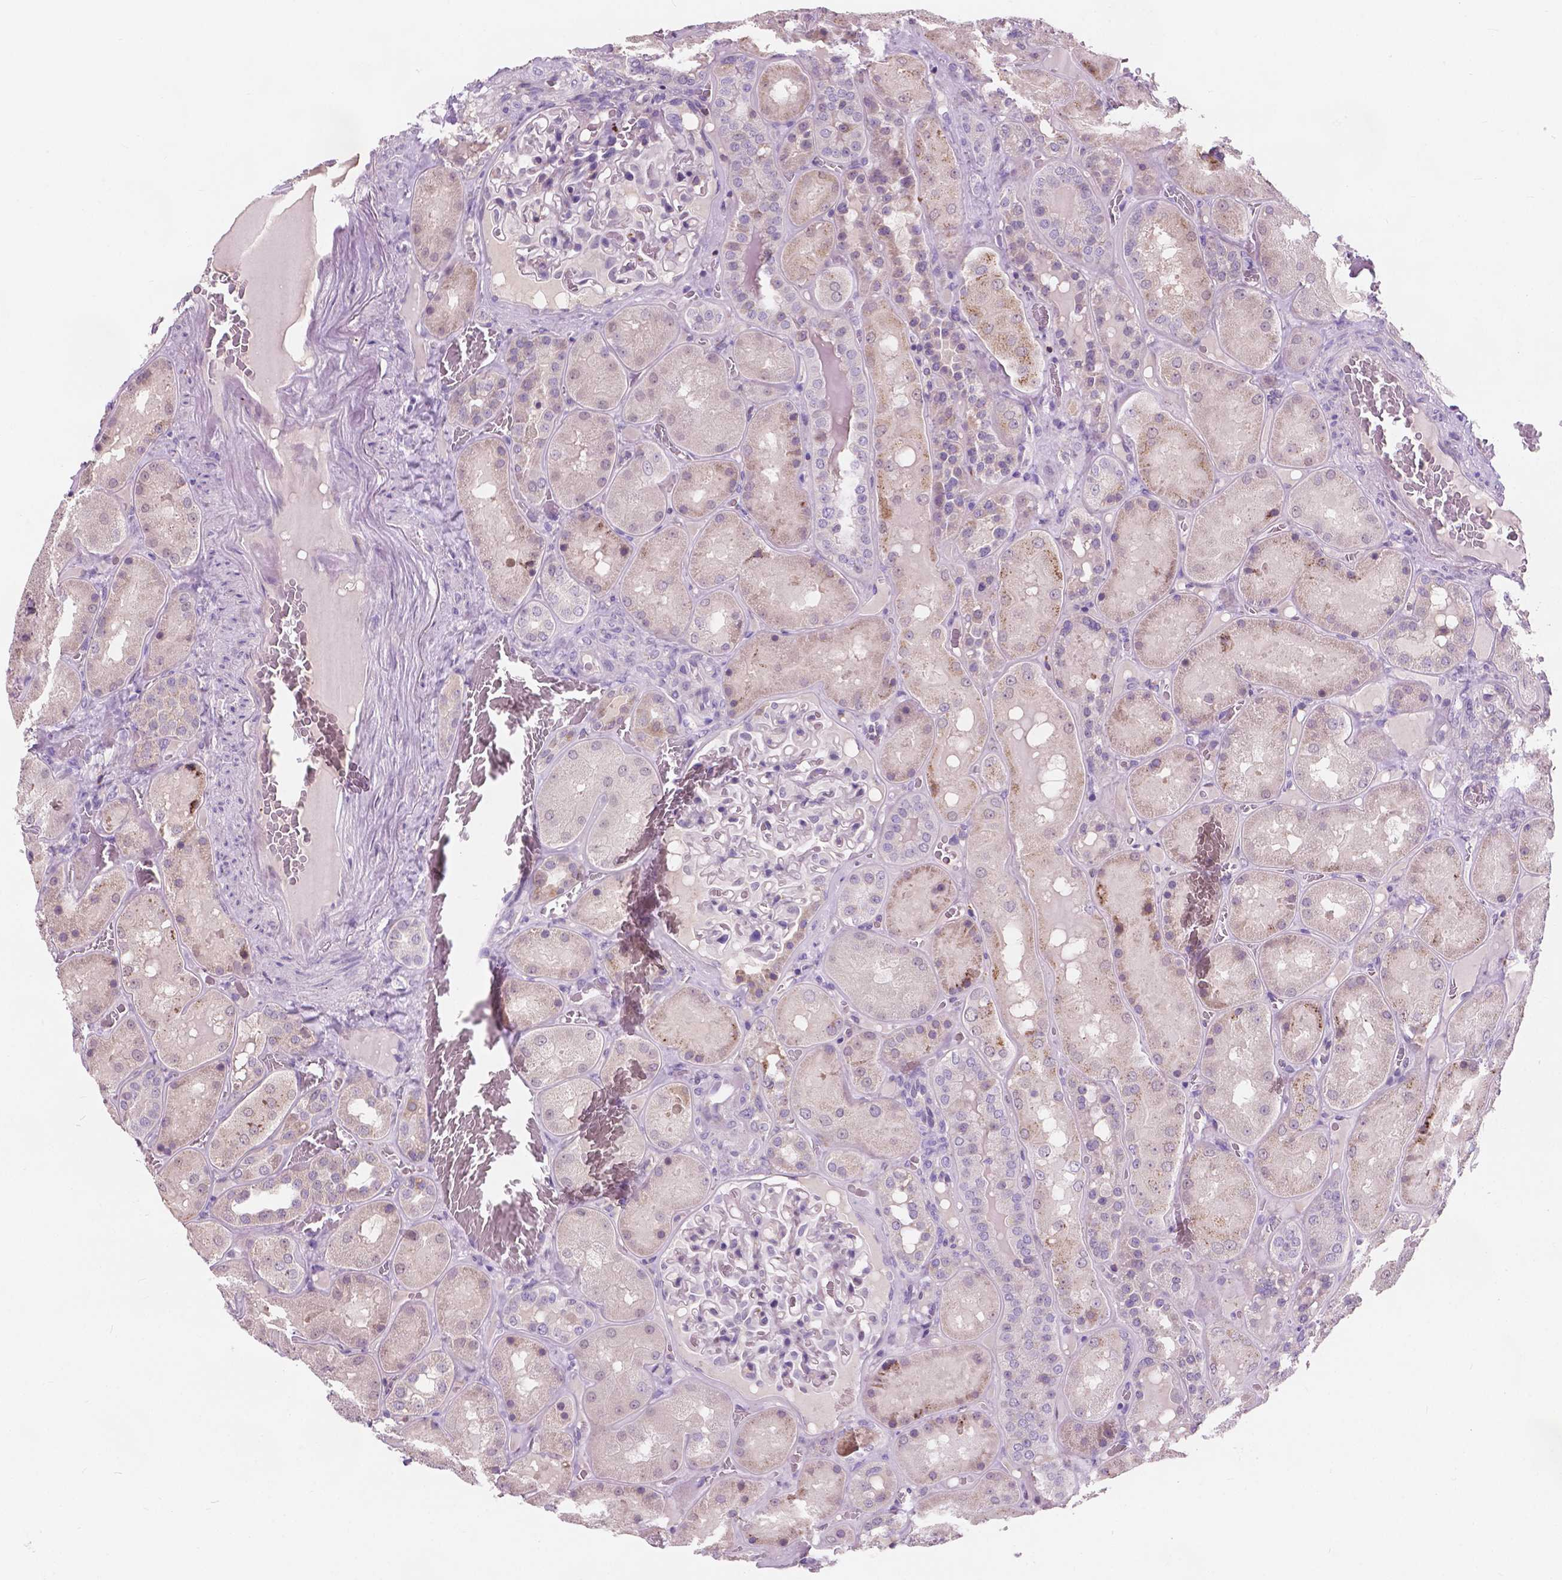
{"staining": {"intensity": "negative", "quantity": "none", "location": "none"}, "tissue": "kidney", "cell_type": "Cells in glomeruli", "image_type": "normal", "snomed": [{"axis": "morphology", "description": "Normal tissue, NOS"}, {"axis": "topography", "description": "Kidney"}], "caption": "The immunohistochemistry (IHC) histopathology image has no significant staining in cells in glomeruli of kidney. The staining was performed using DAB to visualize the protein expression in brown, while the nuclei were stained in blue with hematoxylin (Magnification: 20x).", "gene": "IREB2", "patient": {"sex": "male", "age": 73}}